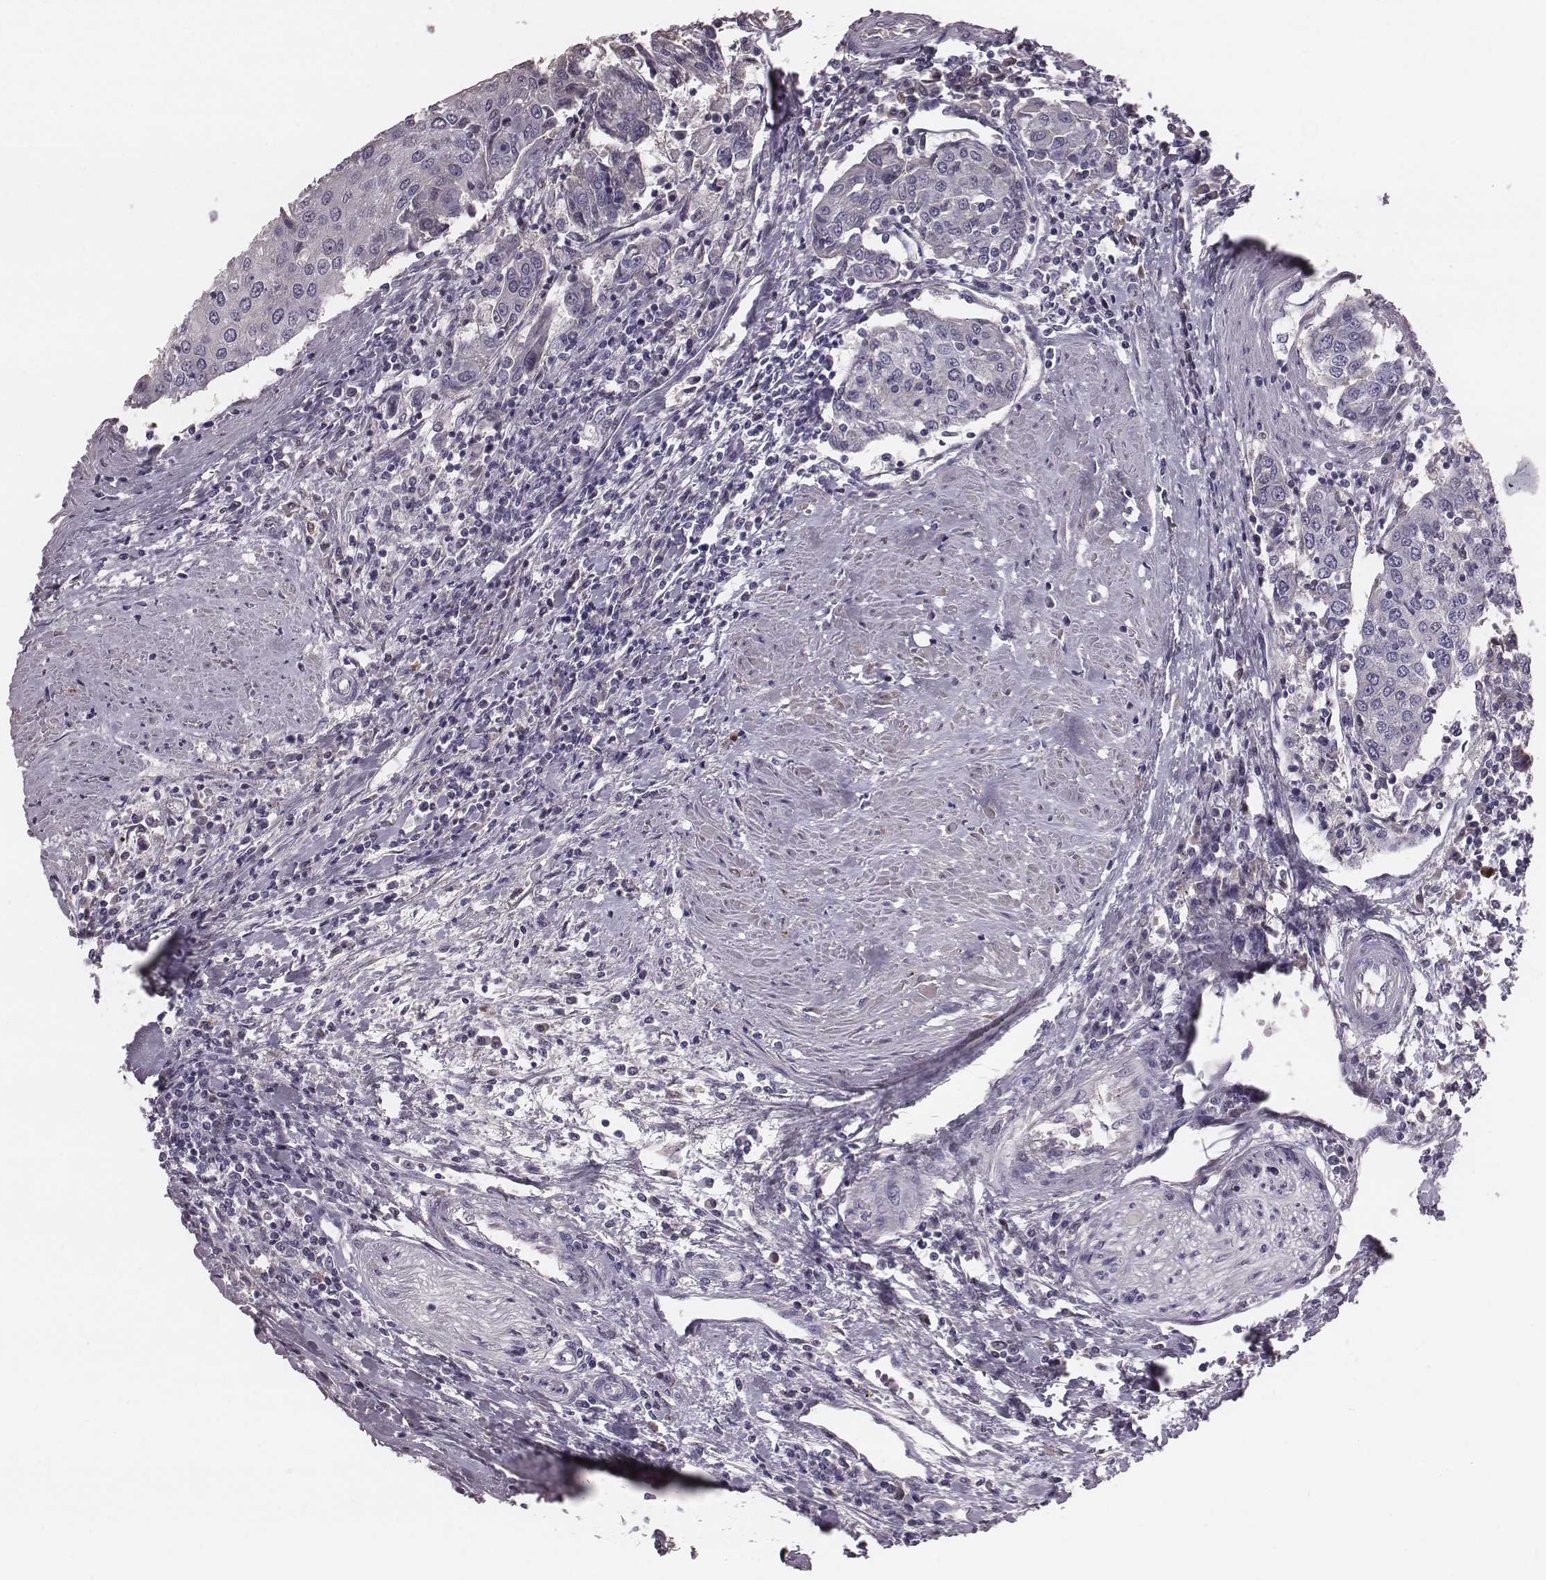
{"staining": {"intensity": "negative", "quantity": "none", "location": "none"}, "tissue": "urothelial cancer", "cell_type": "Tumor cells", "image_type": "cancer", "snomed": [{"axis": "morphology", "description": "Urothelial carcinoma, High grade"}, {"axis": "topography", "description": "Urinary bladder"}], "caption": "Protein analysis of high-grade urothelial carcinoma displays no significant positivity in tumor cells. (DAB (3,3'-diaminobenzidine) IHC with hematoxylin counter stain).", "gene": "SMIM24", "patient": {"sex": "female", "age": 85}}